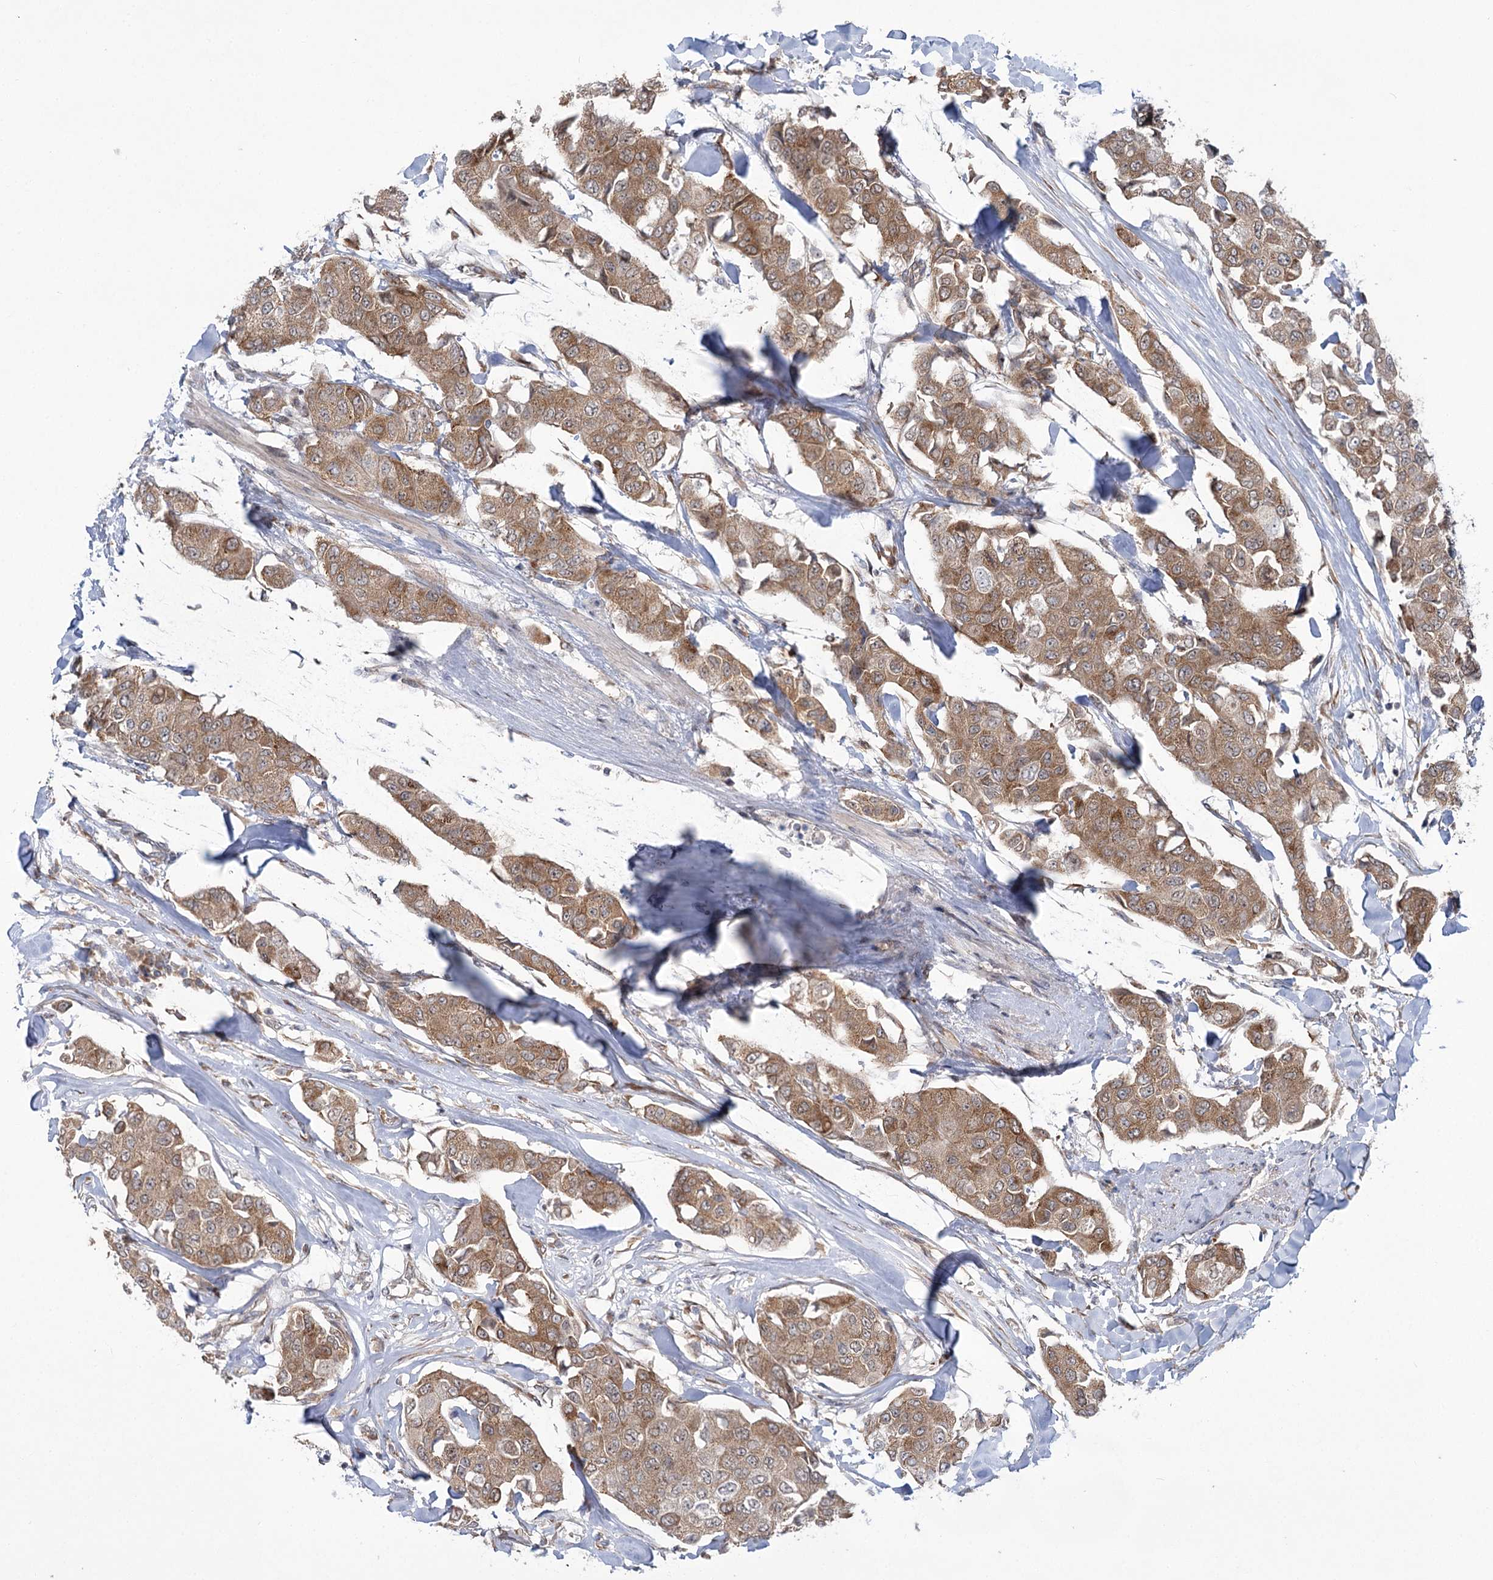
{"staining": {"intensity": "moderate", "quantity": ">75%", "location": "cytoplasmic/membranous"}, "tissue": "breast cancer", "cell_type": "Tumor cells", "image_type": "cancer", "snomed": [{"axis": "morphology", "description": "Duct carcinoma"}, {"axis": "topography", "description": "Breast"}], "caption": "Immunohistochemistry (IHC) photomicrograph of breast cancer (invasive ductal carcinoma) stained for a protein (brown), which shows medium levels of moderate cytoplasmic/membranous positivity in about >75% of tumor cells.", "gene": "VWA2", "patient": {"sex": "female", "age": 80}}